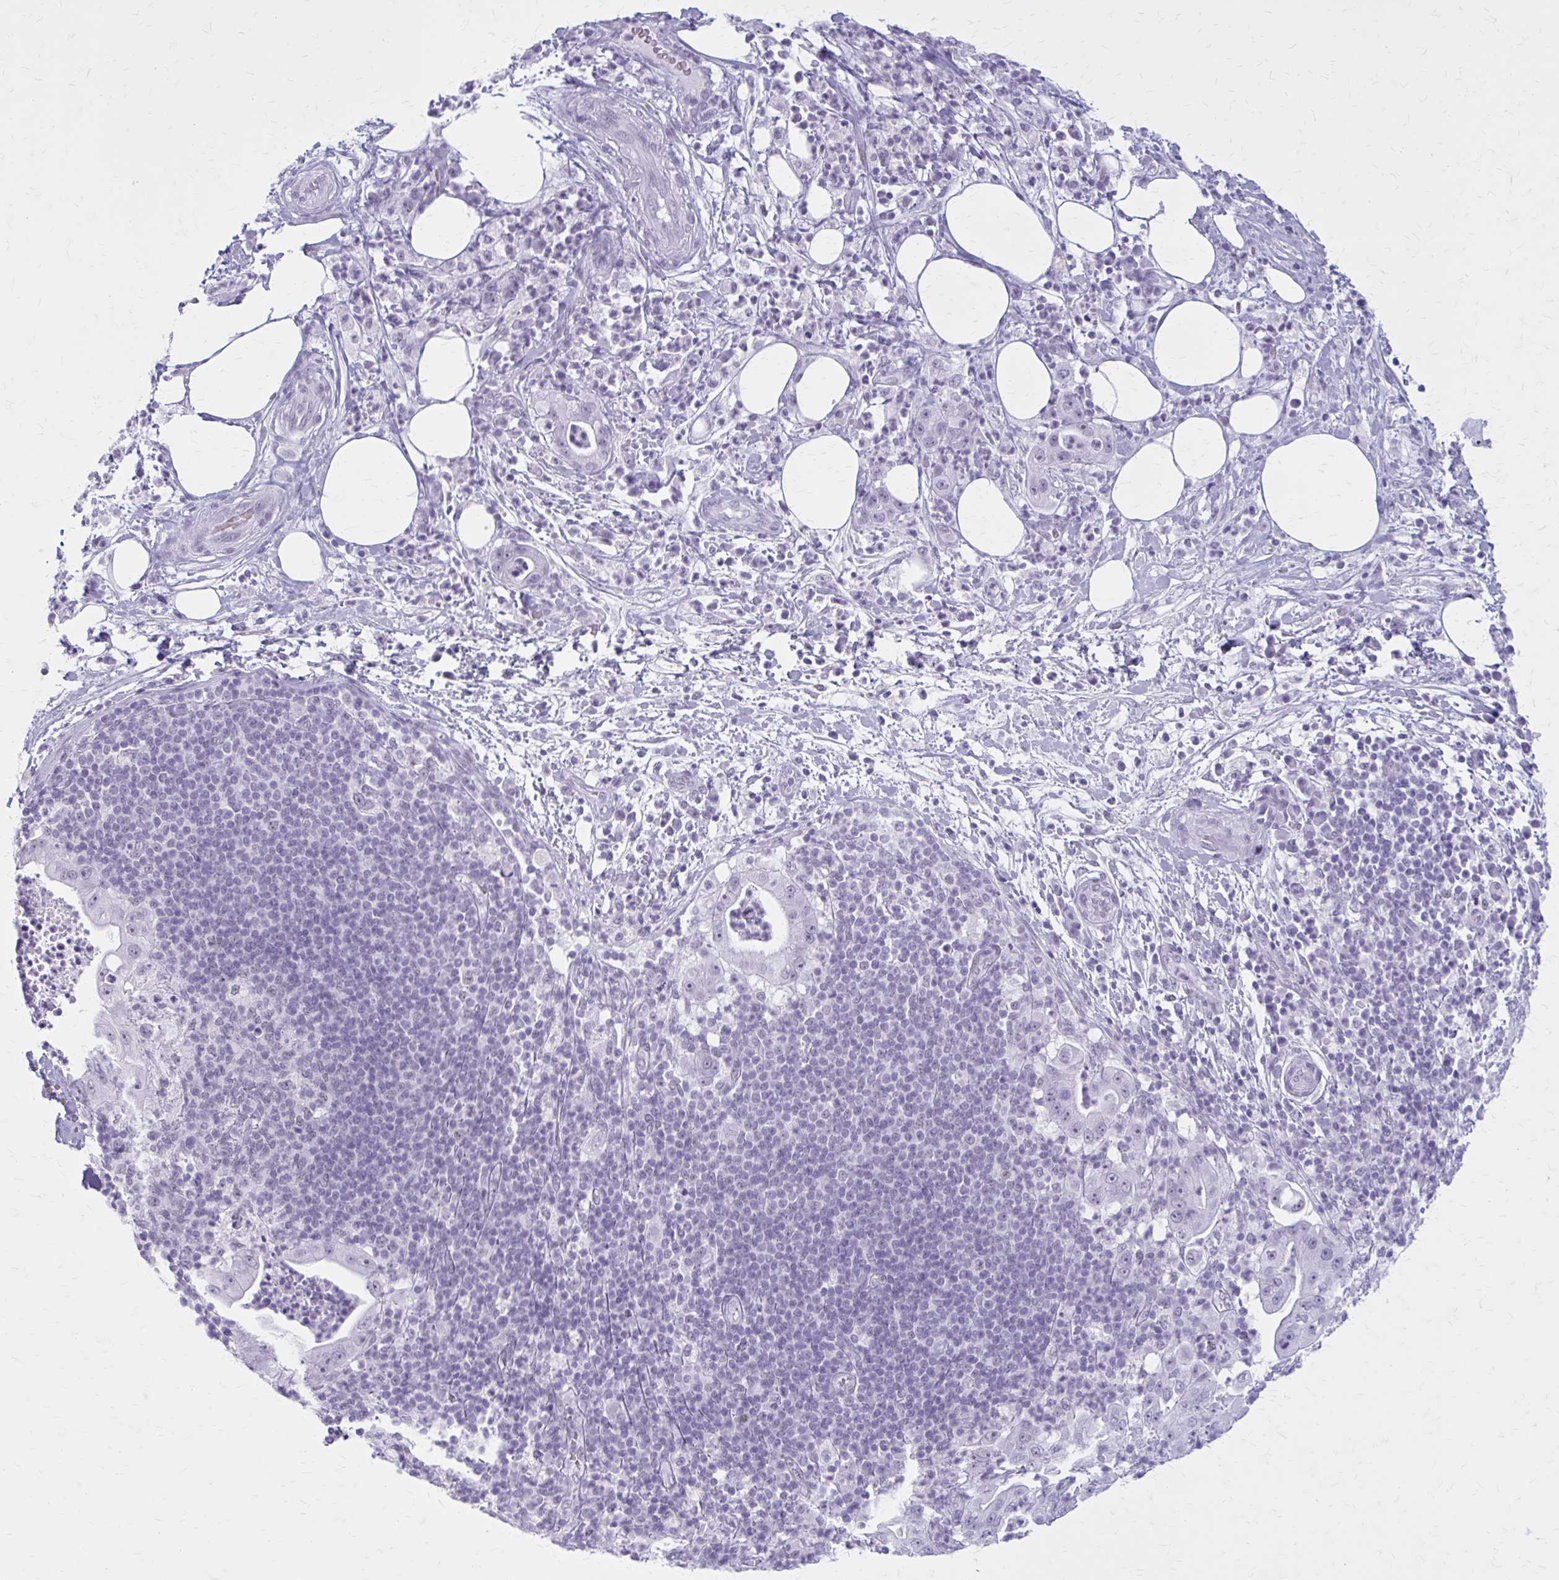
{"staining": {"intensity": "negative", "quantity": "none", "location": "none"}, "tissue": "pancreatic cancer", "cell_type": "Tumor cells", "image_type": "cancer", "snomed": [{"axis": "morphology", "description": "Adenocarcinoma, NOS"}, {"axis": "topography", "description": "Pancreas"}], "caption": "A high-resolution histopathology image shows immunohistochemistry staining of adenocarcinoma (pancreatic), which demonstrates no significant expression in tumor cells.", "gene": "GAD1", "patient": {"sex": "male", "age": 71}}